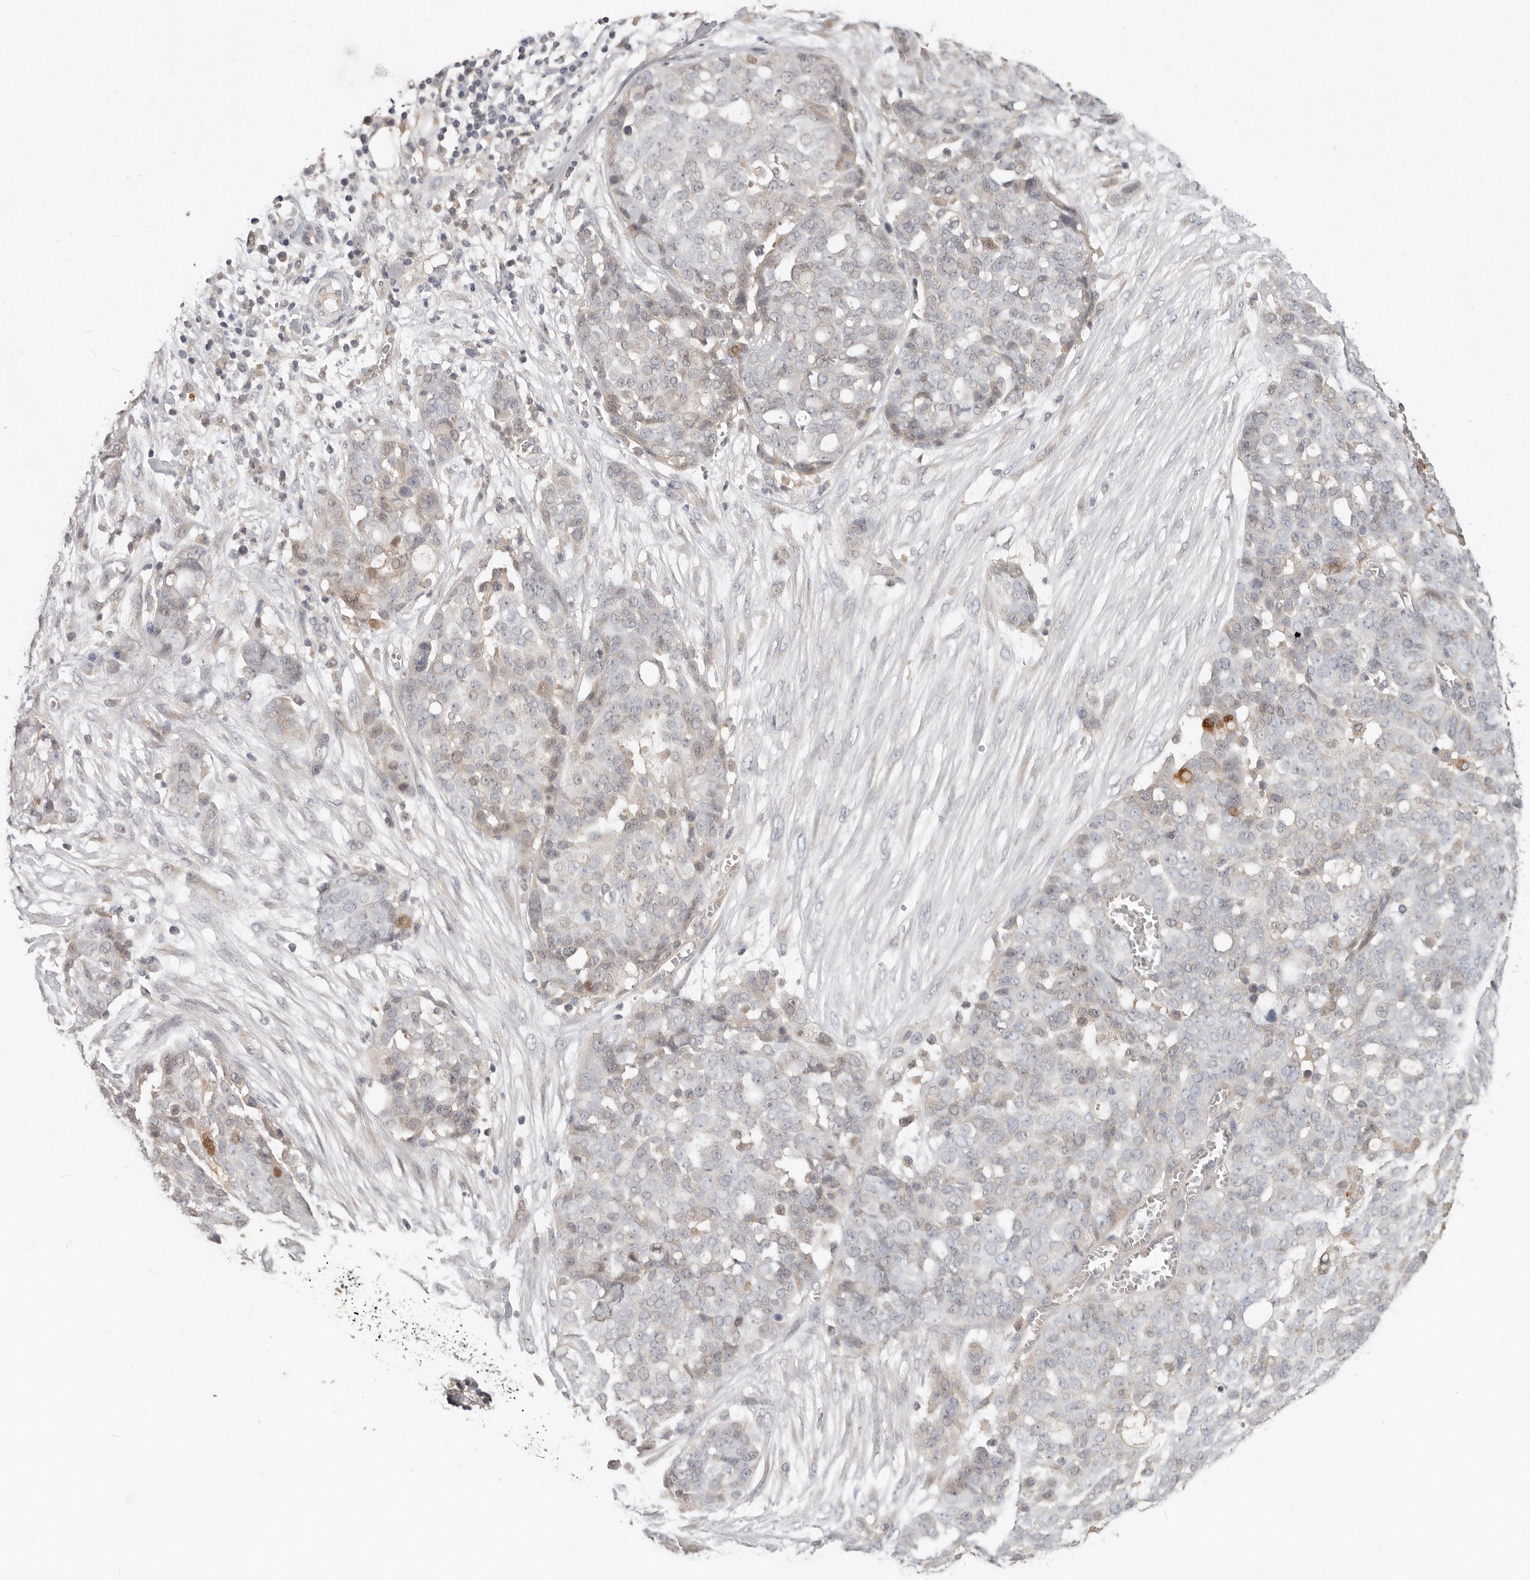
{"staining": {"intensity": "weak", "quantity": "<25%", "location": "cytoplasmic/membranous"}, "tissue": "ovarian cancer", "cell_type": "Tumor cells", "image_type": "cancer", "snomed": [{"axis": "morphology", "description": "Cystadenocarcinoma, serous, NOS"}, {"axis": "topography", "description": "Soft tissue"}, {"axis": "topography", "description": "Ovary"}], "caption": "This is a photomicrograph of immunohistochemistry (IHC) staining of ovarian cancer, which shows no staining in tumor cells.", "gene": "USP49", "patient": {"sex": "female", "age": 57}}